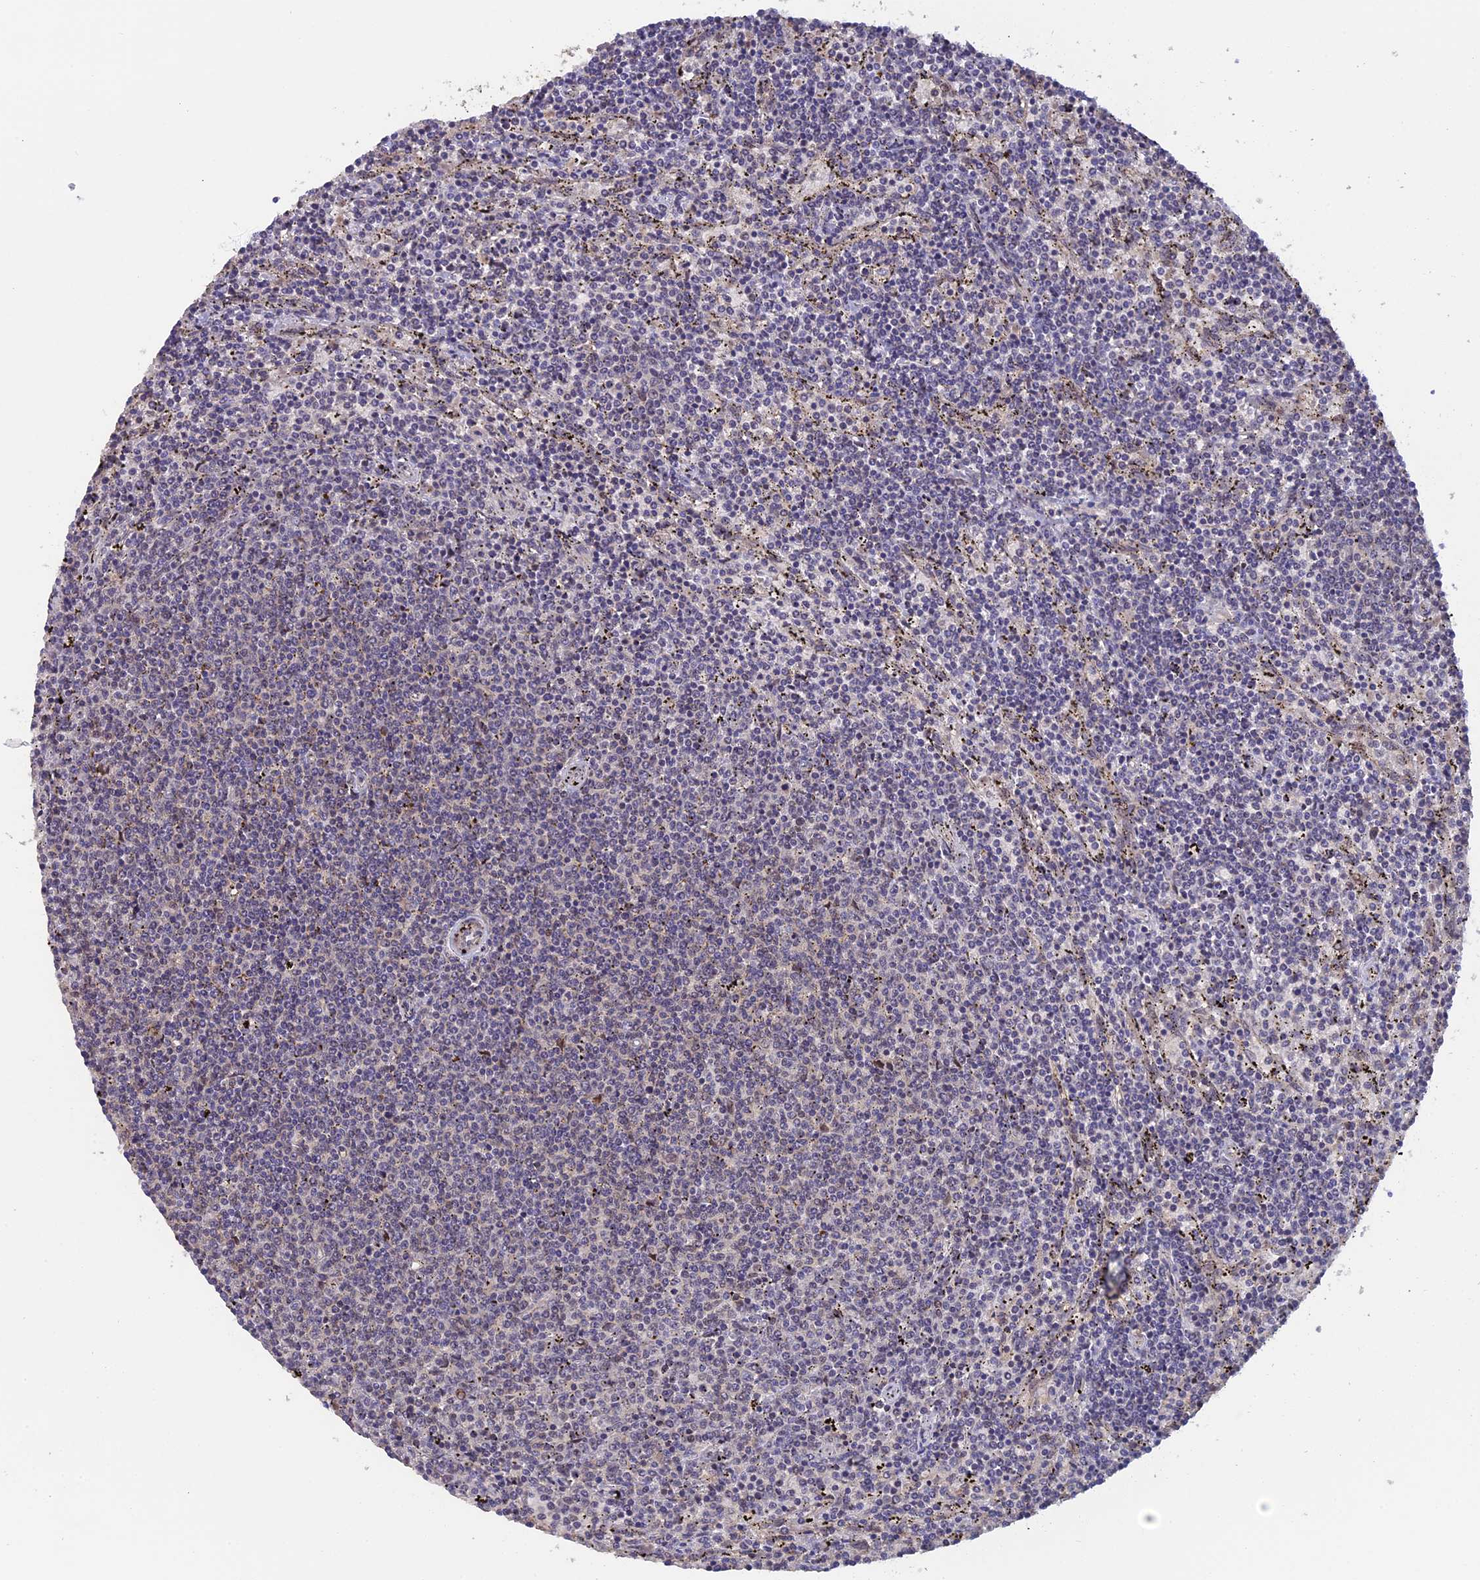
{"staining": {"intensity": "negative", "quantity": "none", "location": "none"}, "tissue": "lymphoma", "cell_type": "Tumor cells", "image_type": "cancer", "snomed": [{"axis": "morphology", "description": "Malignant lymphoma, non-Hodgkin's type, Low grade"}, {"axis": "topography", "description": "Spleen"}], "caption": "This is an immunohistochemistry (IHC) photomicrograph of human lymphoma. There is no positivity in tumor cells.", "gene": "FAM98C", "patient": {"sex": "female", "age": 50}}